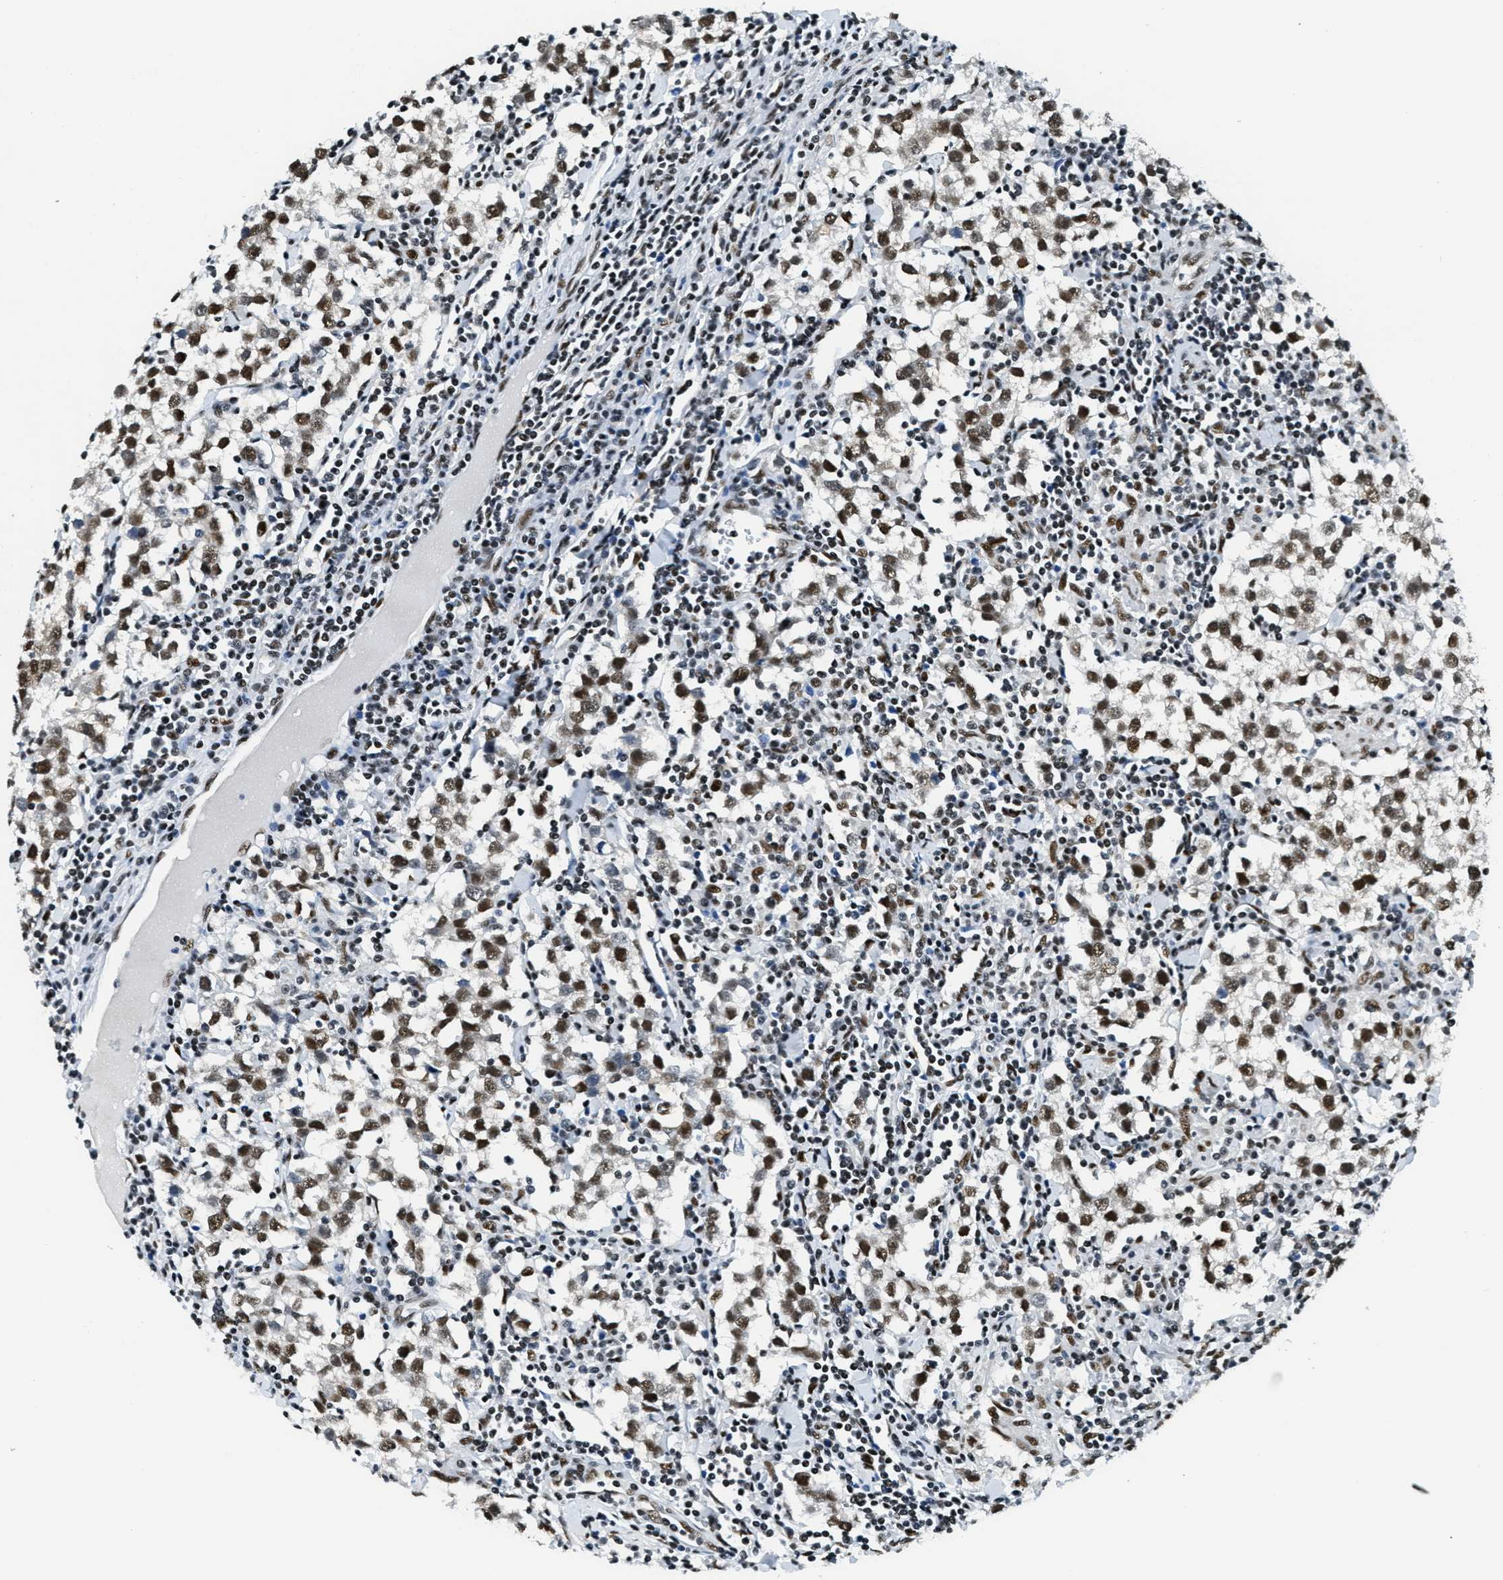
{"staining": {"intensity": "strong", "quantity": ">75%", "location": "nuclear"}, "tissue": "testis cancer", "cell_type": "Tumor cells", "image_type": "cancer", "snomed": [{"axis": "morphology", "description": "Seminoma, NOS"}, {"axis": "morphology", "description": "Carcinoma, Embryonal, NOS"}, {"axis": "topography", "description": "Testis"}], "caption": "An immunohistochemistry micrograph of neoplastic tissue is shown. Protein staining in brown shows strong nuclear positivity in testis cancer within tumor cells. (DAB (3,3'-diaminobenzidine) IHC with brightfield microscopy, high magnification).", "gene": "SSB", "patient": {"sex": "male", "age": 36}}